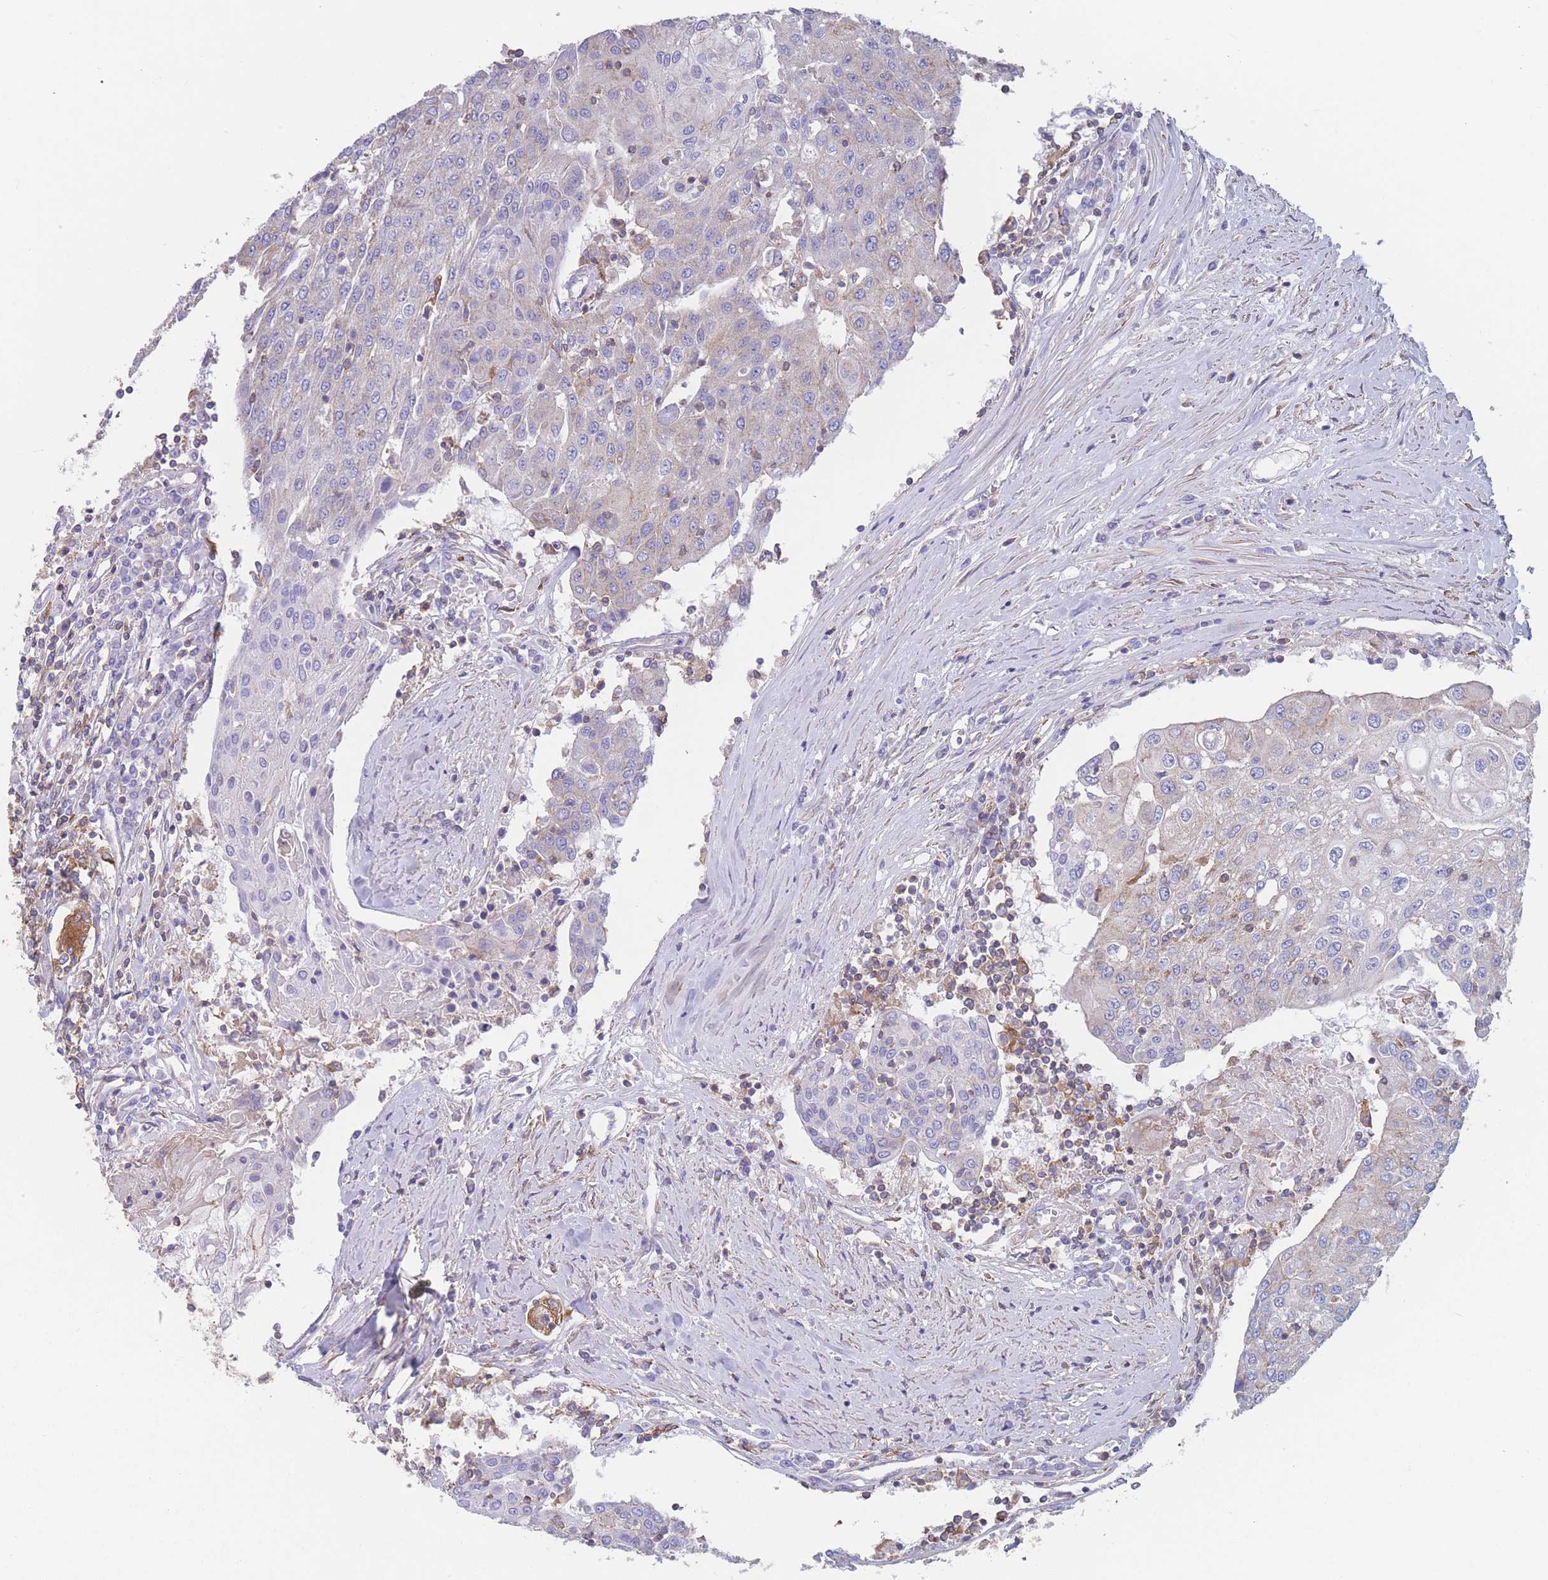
{"staining": {"intensity": "negative", "quantity": "none", "location": "none"}, "tissue": "urothelial cancer", "cell_type": "Tumor cells", "image_type": "cancer", "snomed": [{"axis": "morphology", "description": "Urothelial carcinoma, High grade"}, {"axis": "topography", "description": "Urinary bladder"}], "caption": "Immunohistochemistry of human high-grade urothelial carcinoma shows no positivity in tumor cells. (Immunohistochemistry, brightfield microscopy, high magnification).", "gene": "ADH1A", "patient": {"sex": "female", "age": 85}}